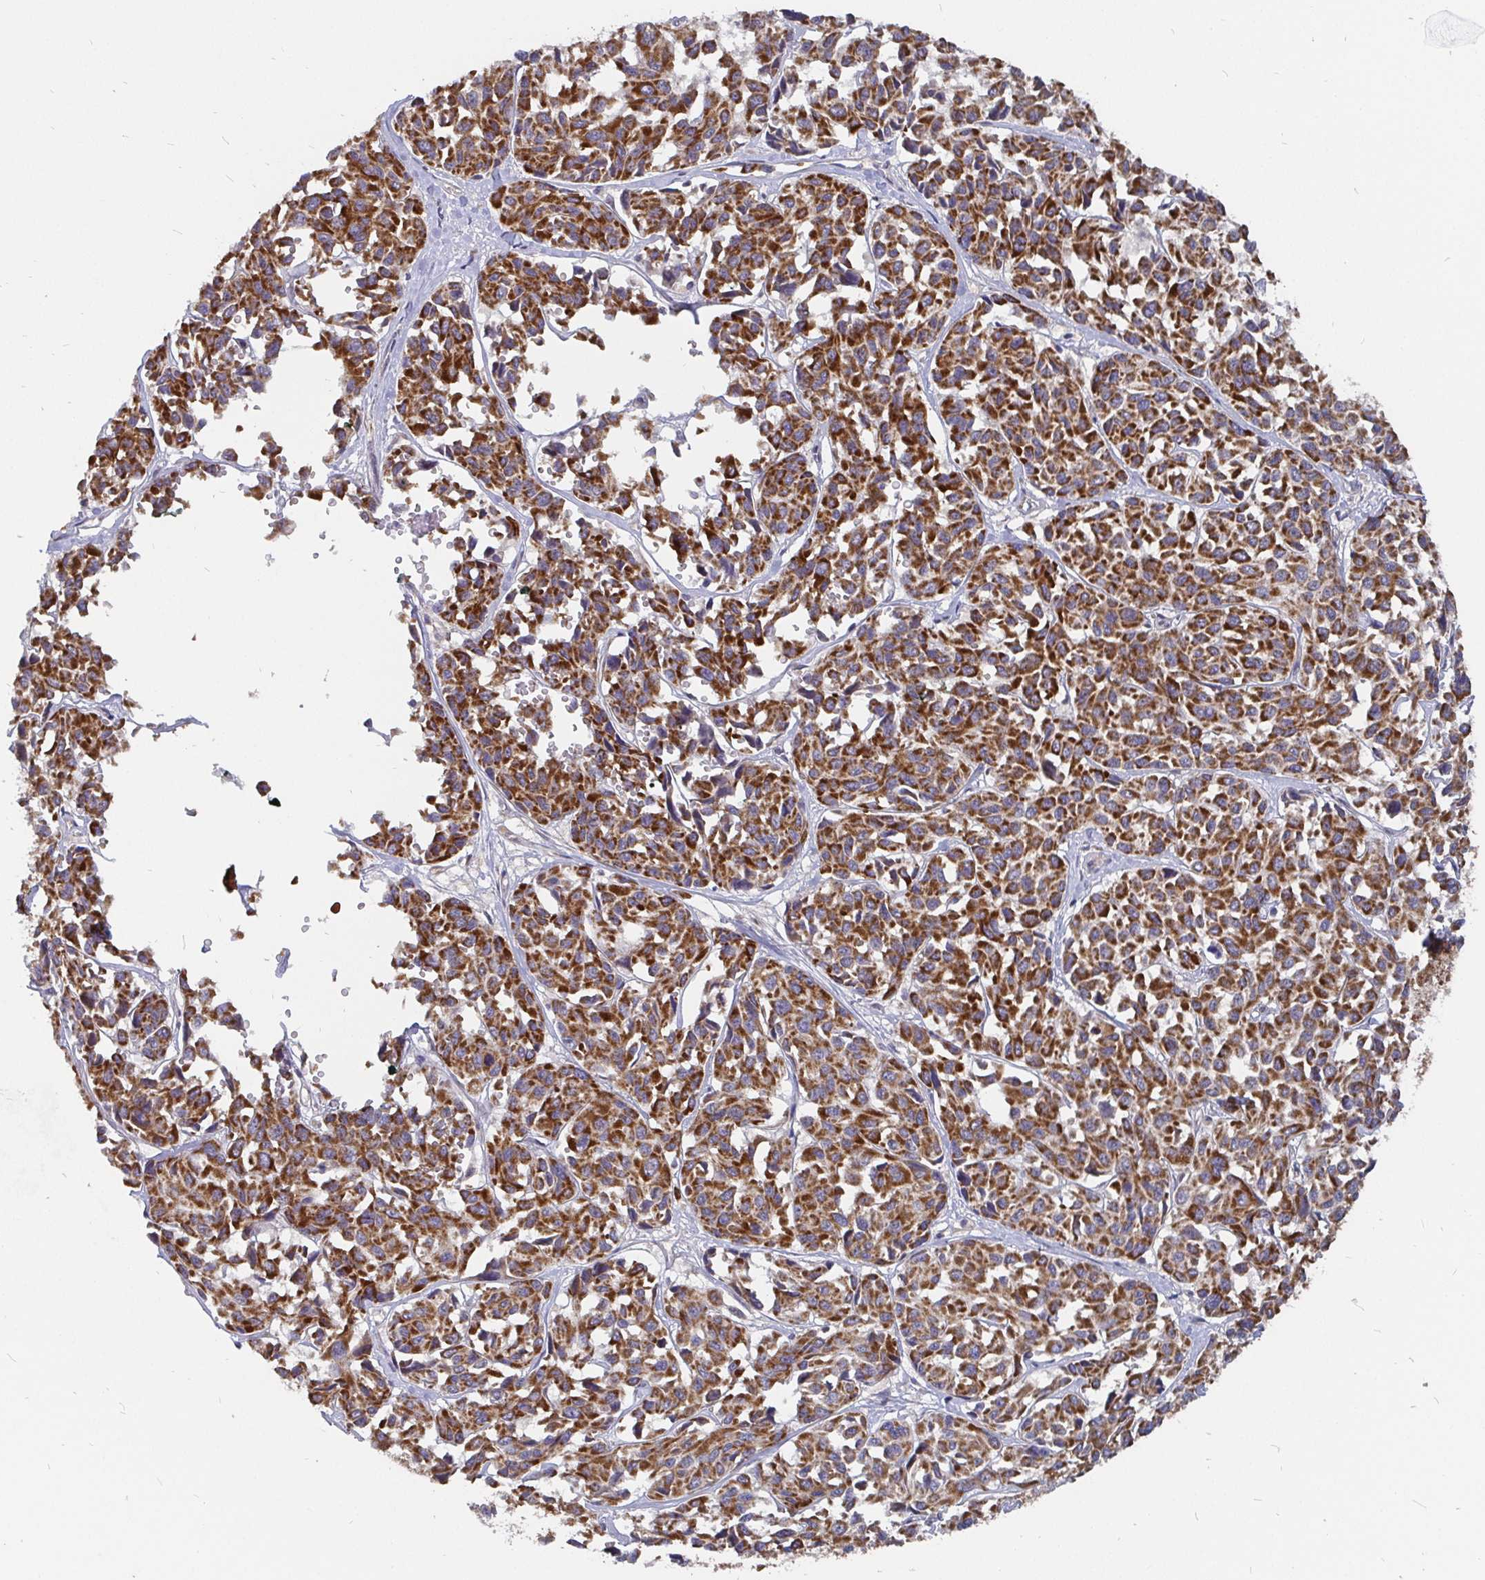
{"staining": {"intensity": "strong", "quantity": ">75%", "location": "cytoplasmic/membranous"}, "tissue": "melanoma", "cell_type": "Tumor cells", "image_type": "cancer", "snomed": [{"axis": "morphology", "description": "Malignant melanoma, NOS"}, {"axis": "topography", "description": "Skin"}], "caption": "Malignant melanoma stained with DAB (3,3'-diaminobenzidine) immunohistochemistry (IHC) demonstrates high levels of strong cytoplasmic/membranous staining in approximately >75% of tumor cells.", "gene": "PDF", "patient": {"sex": "female", "age": 66}}